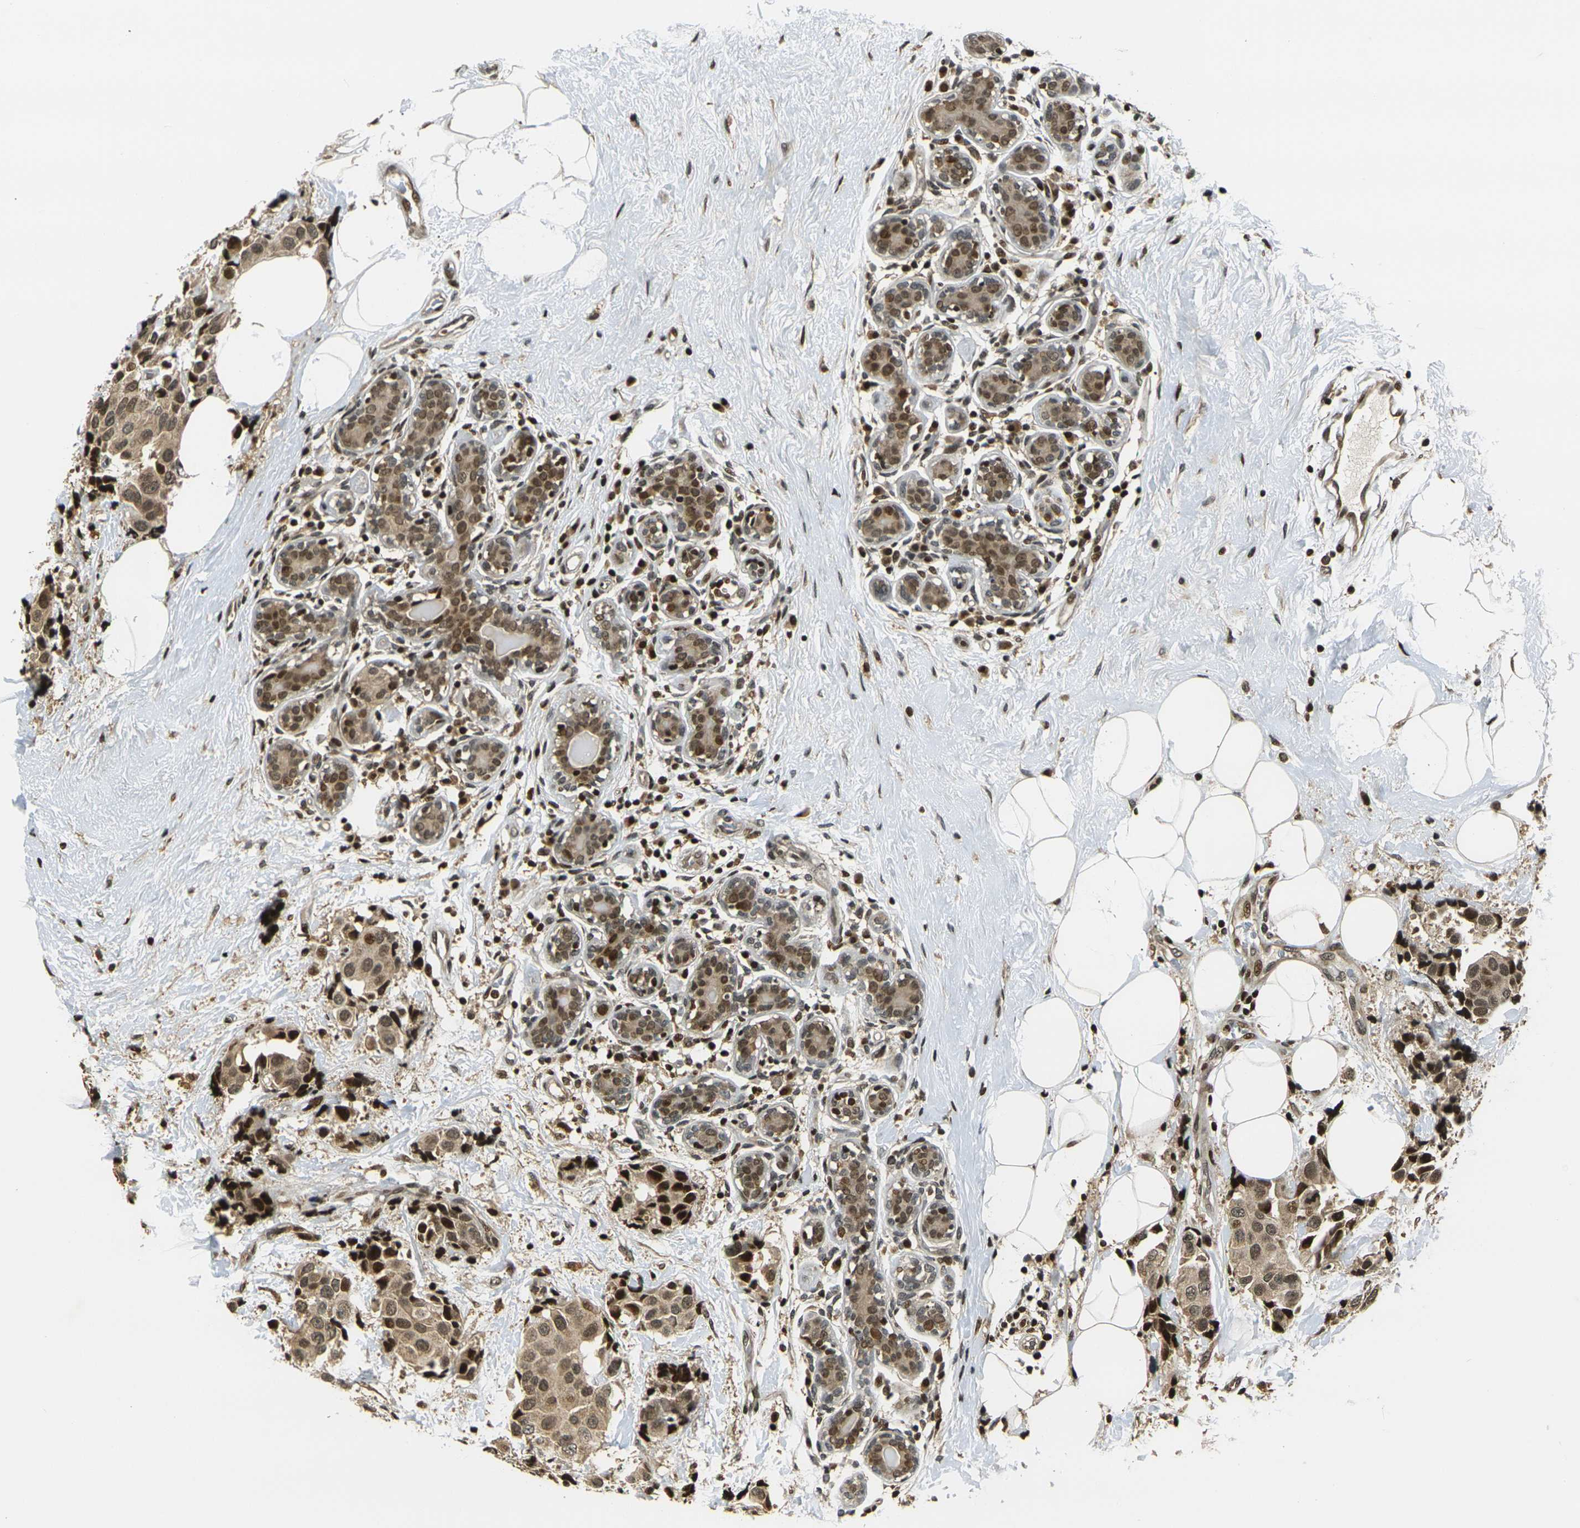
{"staining": {"intensity": "moderate", "quantity": ">75%", "location": "cytoplasmic/membranous,nuclear"}, "tissue": "breast cancer", "cell_type": "Tumor cells", "image_type": "cancer", "snomed": [{"axis": "morphology", "description": "Normal tissue, NOS"}, {"axis": "morphology", "description": "Duct carcinoma"}, {"axis": "topography", "description": "Breast"}], "caption": "Immunohistochemistry (IHC) (DAB) staining of human breast infiltrating ductal carcinoma exhibits moderate cytoplasmic/membranous and nuclear protein expression in approximately >75% of tumor cells.", "gene": "ACTL6A", "patient": {"sex": "female", "age": 39}}